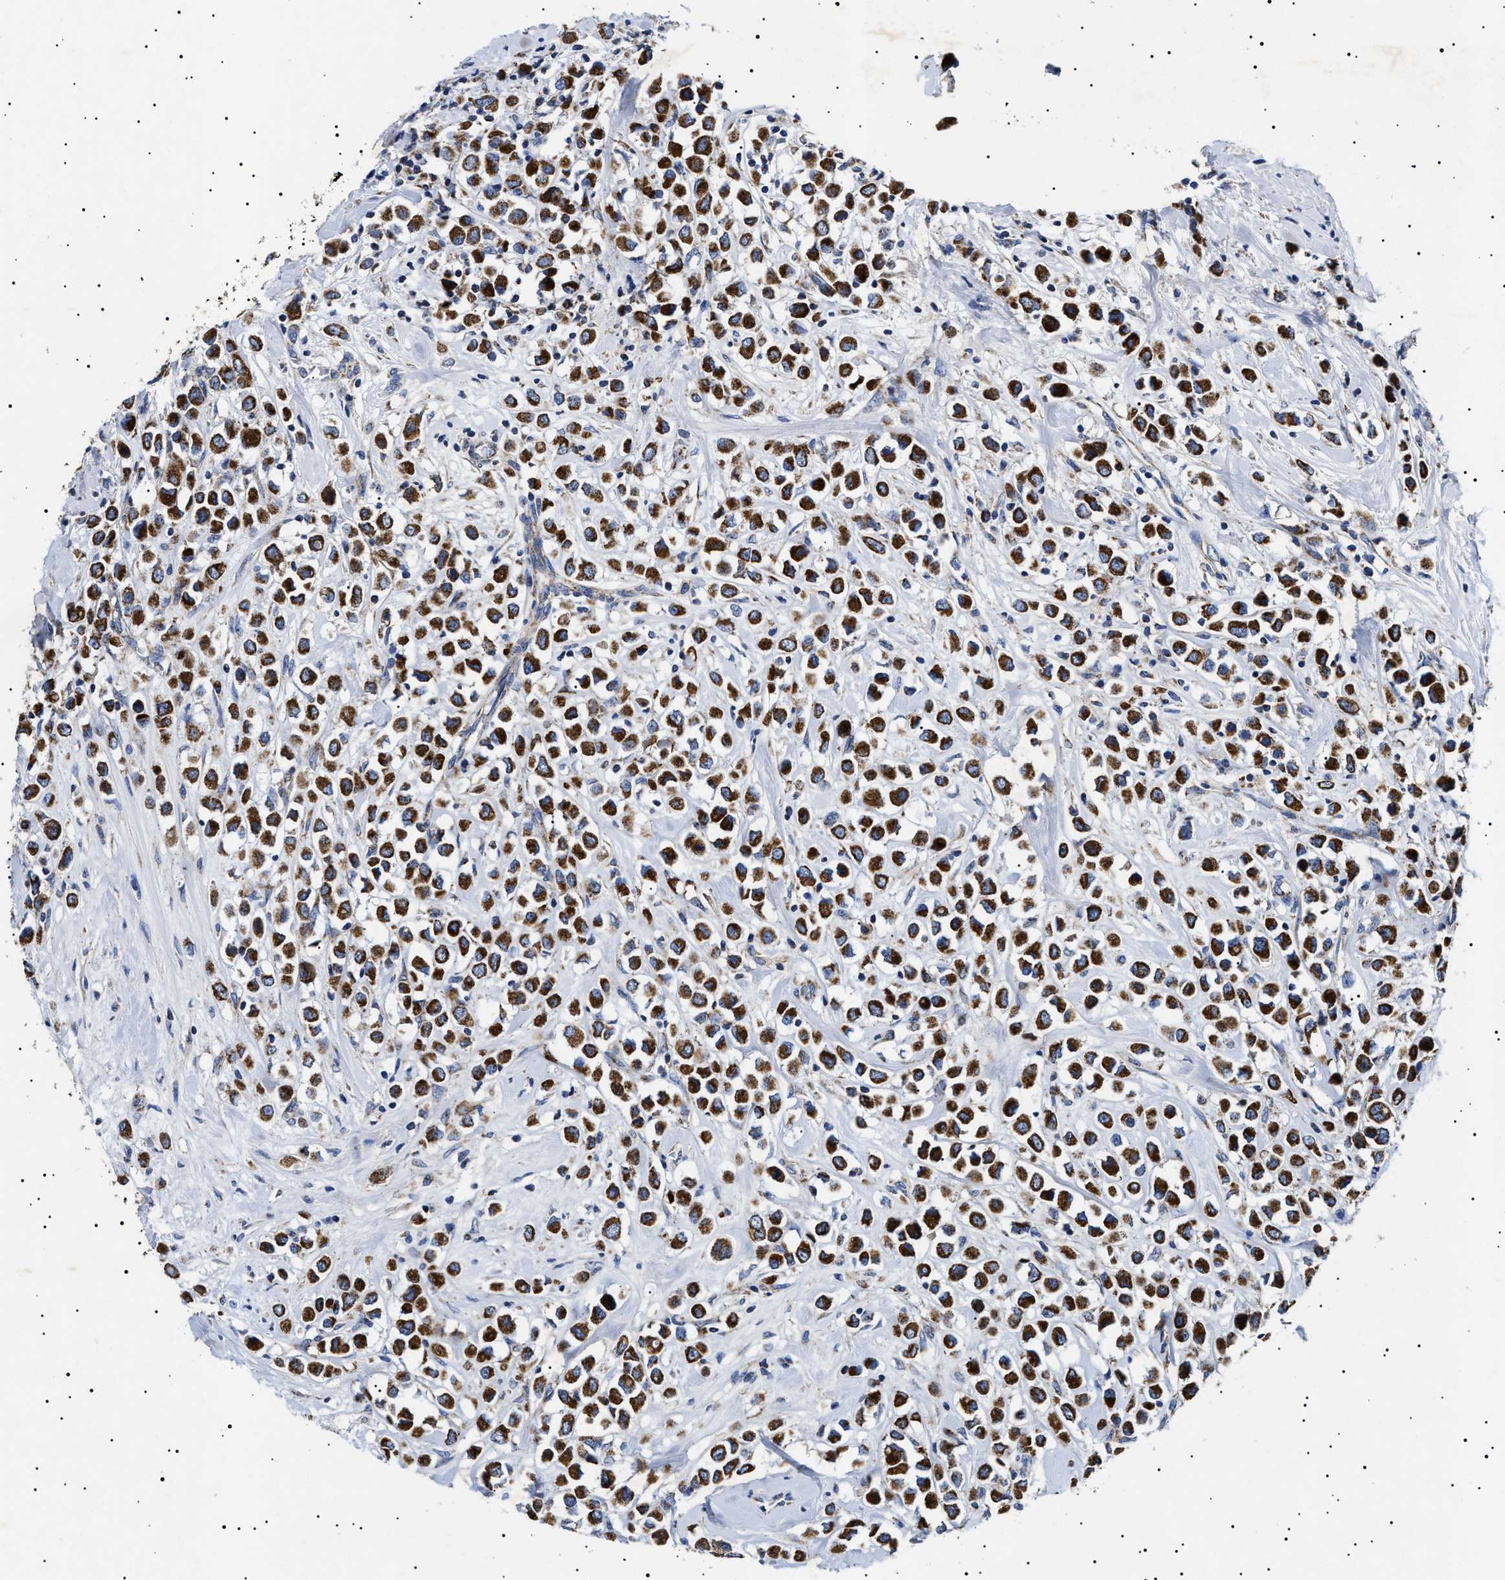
{"staining": {"intensity": "strong", "quantity": ">75%", "location": "cytoplasmic/membranous"}, "tissue": "breast cancer", "cell_type": "Tumor cells", "image_type": "cancer", "snomed": [{"axis": "morphology", "description": "Duct carcinoma"}, {"axis": "topography", "description": "Breast"}], "caption": "This image displays breast cancer (invasive ductal carcinoma) stained with immunohistochemistry to label a protein in brown. The cytoplasmic/membranous of tumor cells show strong positivity for the protein. Nuclei are counter-stained blue.", "gene": "CHRDL2", "patient": {"sex": "female", "age": 61}}